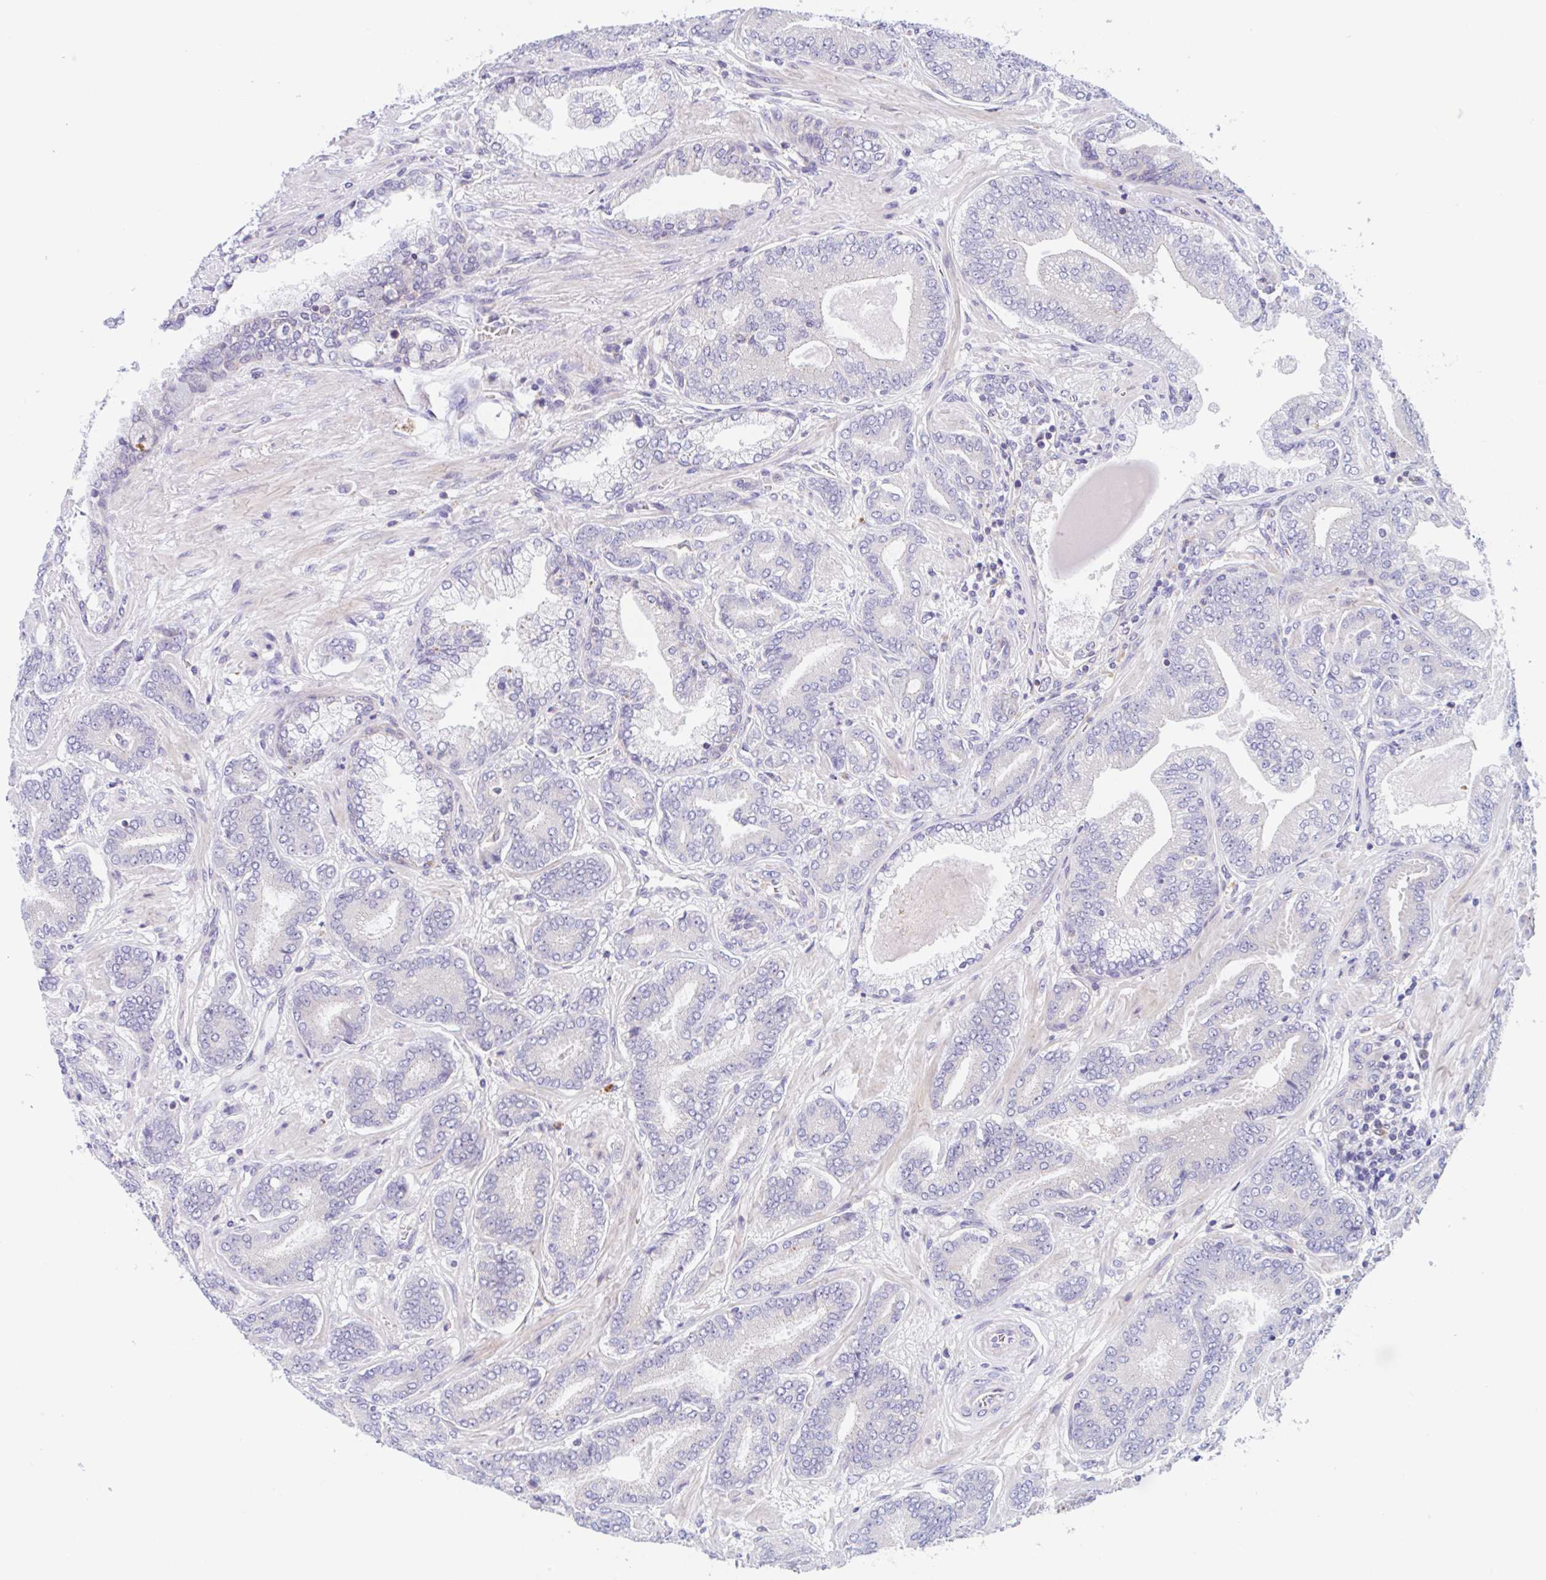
{"staining": {"intensity": "negative", "quantity": "none", "location": "none"}, "tissue": "prostate cancer", "cell_type": "Tumor cells", "image_type": "cancer", "snomed": [{"axis": "morphology", "description": "Adenocarcinoma, High grade"}, {"axis": "topography", "description": "Prostate"}], "caption": "Photomicrograph shows no significant protein expression in tumor cells of prostate cancer (high-grade adenocarcinoma).", "gene": "TMEM86A", "patient": {"sex": "male", "age": 62}}